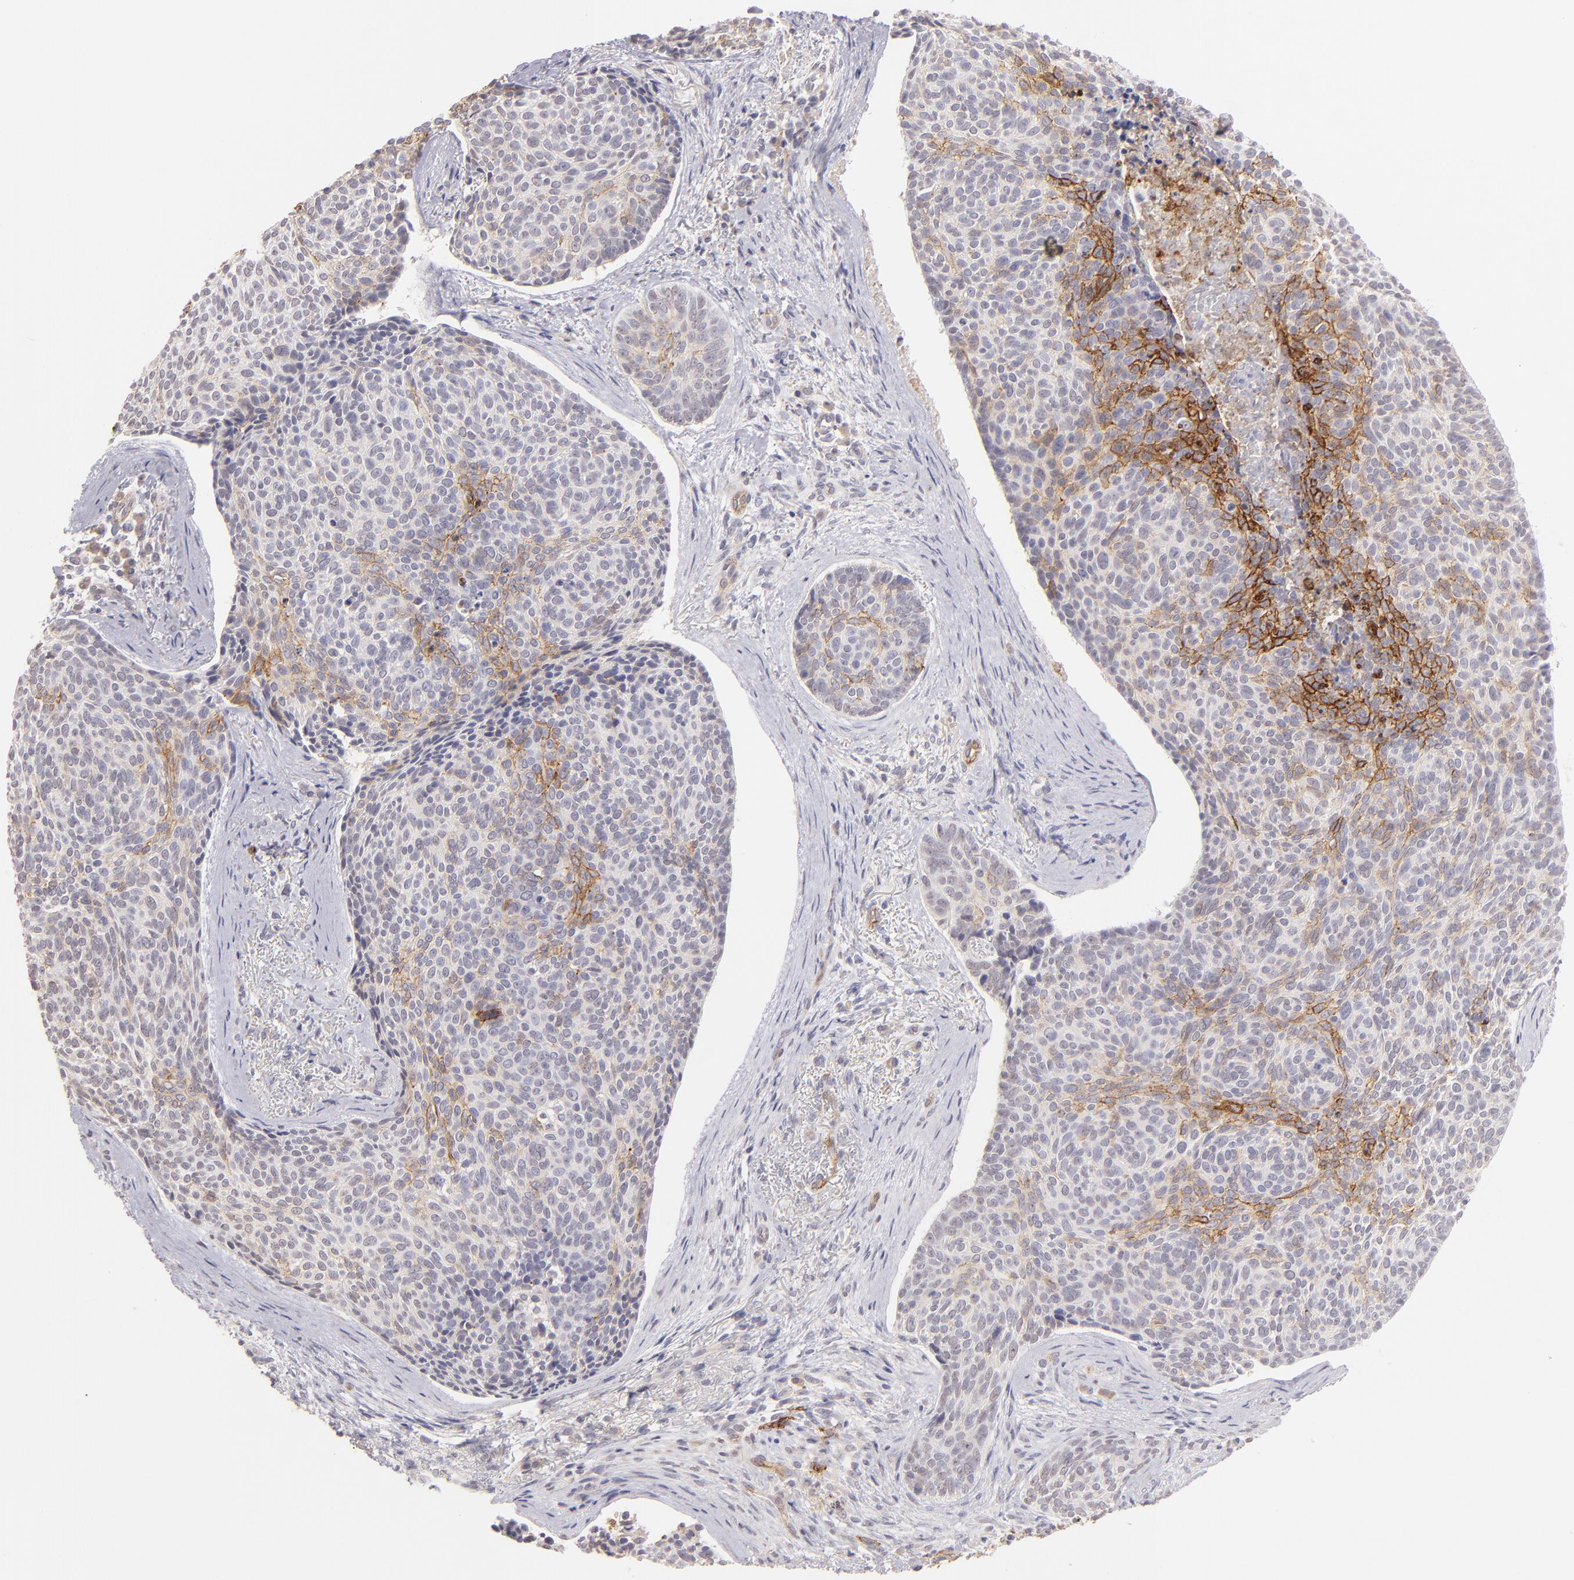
{"staining": {"intensity": "strong", "quantity": "25%-75%", "location": "cytoplasmic/membranous"}, "tissue": "skin cancer", "cell_type": "Tumor cells", "image_type": "cancer", "snomed": [{"axis": "morphology", "description": "Normal tissue, NOS"}, {"axis": "morphology", "description": "Basal cell carcinoma"}, {"axis": "topography", "description": "Skin"}], "caption": "Skin basal cell carcinoma tissue displays strong cytoplasmic/membranous expression in approximately 25%-75% of tumor cells, visualized by immunohistochemistry. The staining is performed using DAB brown chromogen to label protein expression. The nuclei are counter-stained blue using hematoxylin.", "gene": "THBD", "patient": {"sex": "female", "age": 57}}